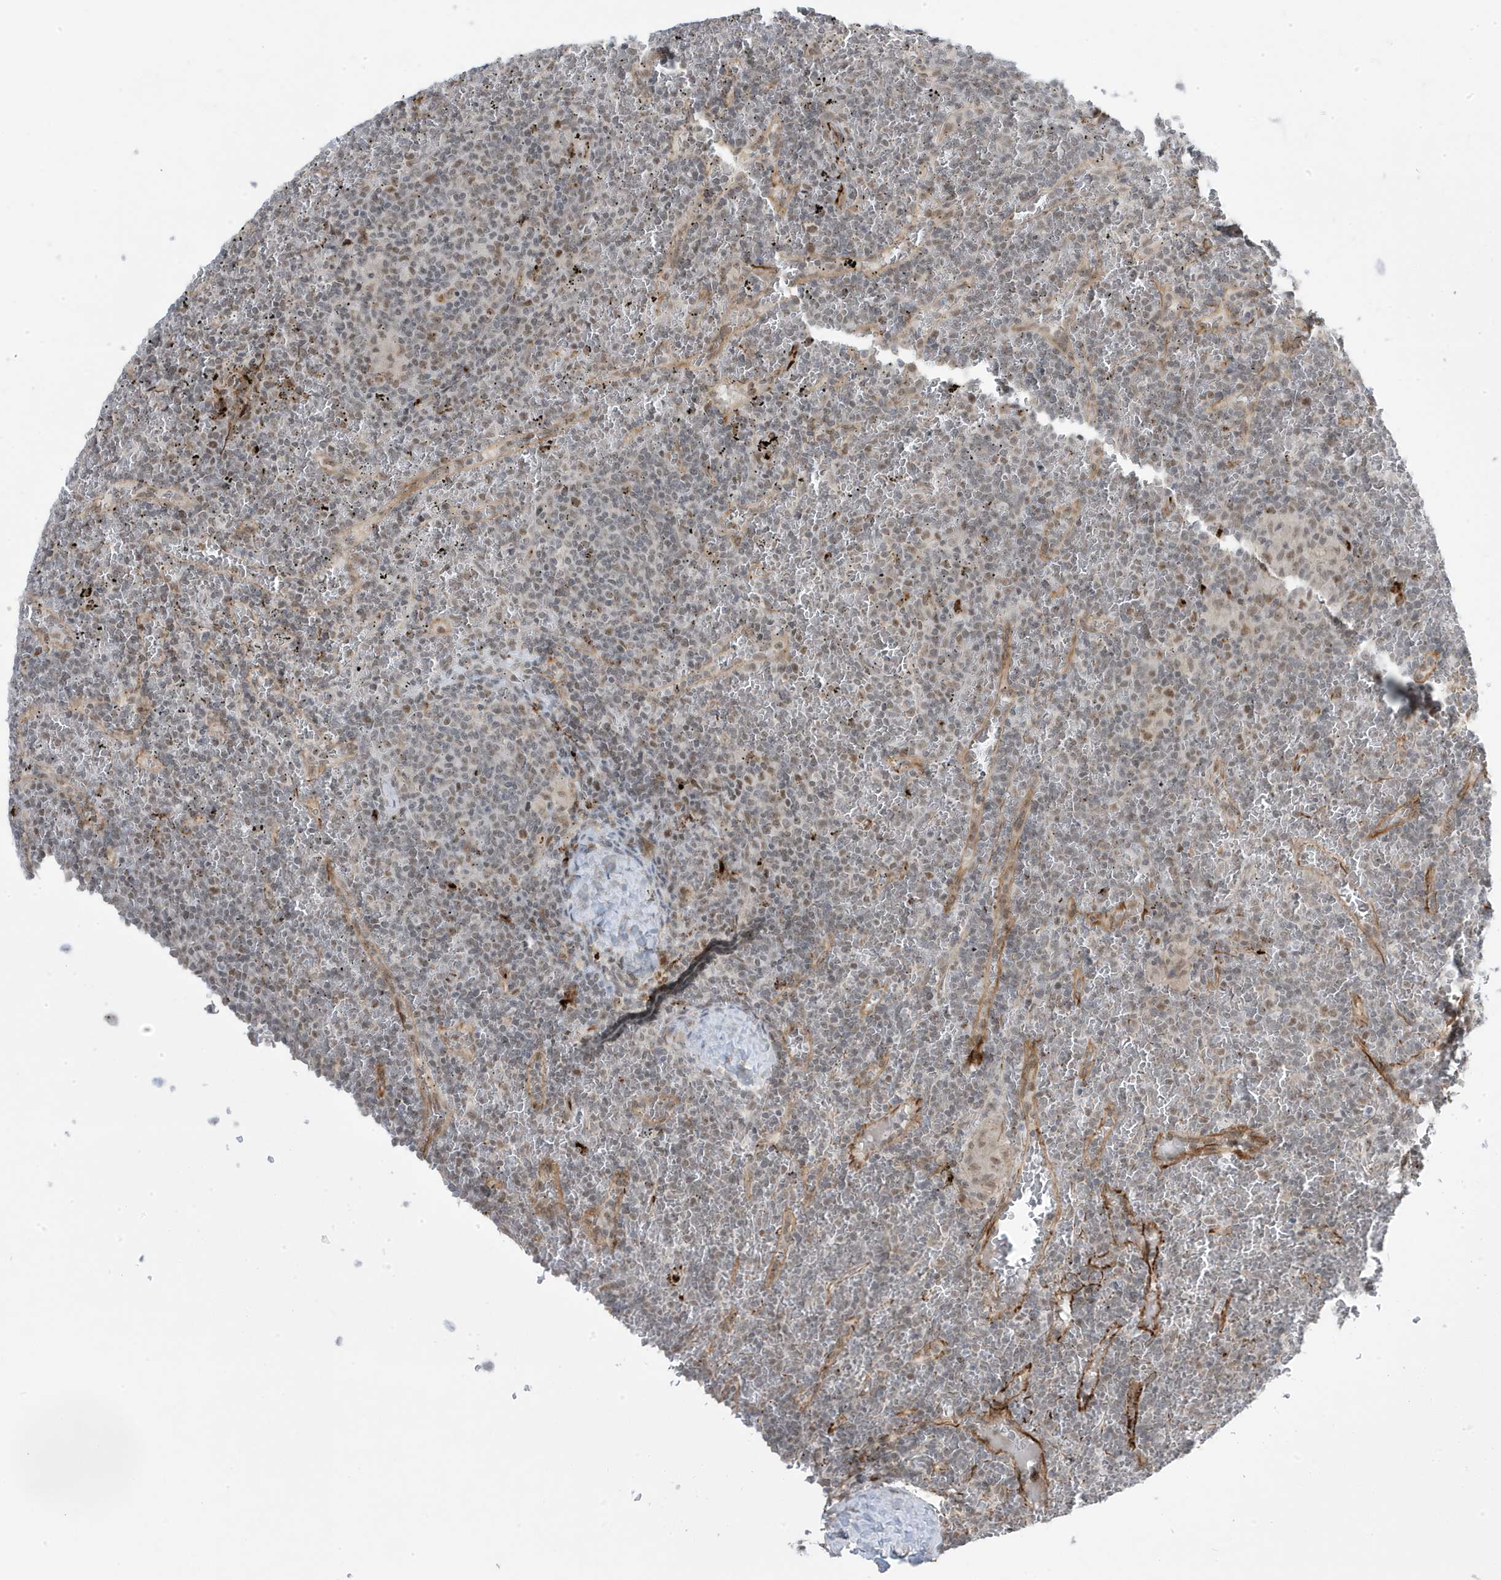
{"staining": {"intensity": "weak", "quantity": "25%-75%", "location": "nuclear"}, "tissue": "lymphoma", "cell_type": "Tumor cells", "image_type": "cancer", "snomed": [{"axis": "morphology", "description": "Malignant lymphoma, non-Hodgkin's type, Low grade"}, {"axis": "topography", "description": "Spleen"}], "caption": "Tumor cells reveal weak nuclear staining in approximately 25%-75% of cells in lymphoma. (Brightfield microscopy of DAB IHC at high magnification).", "gene": "ADAMTSL3", "patient": {"sex": "female", "age": 19}}